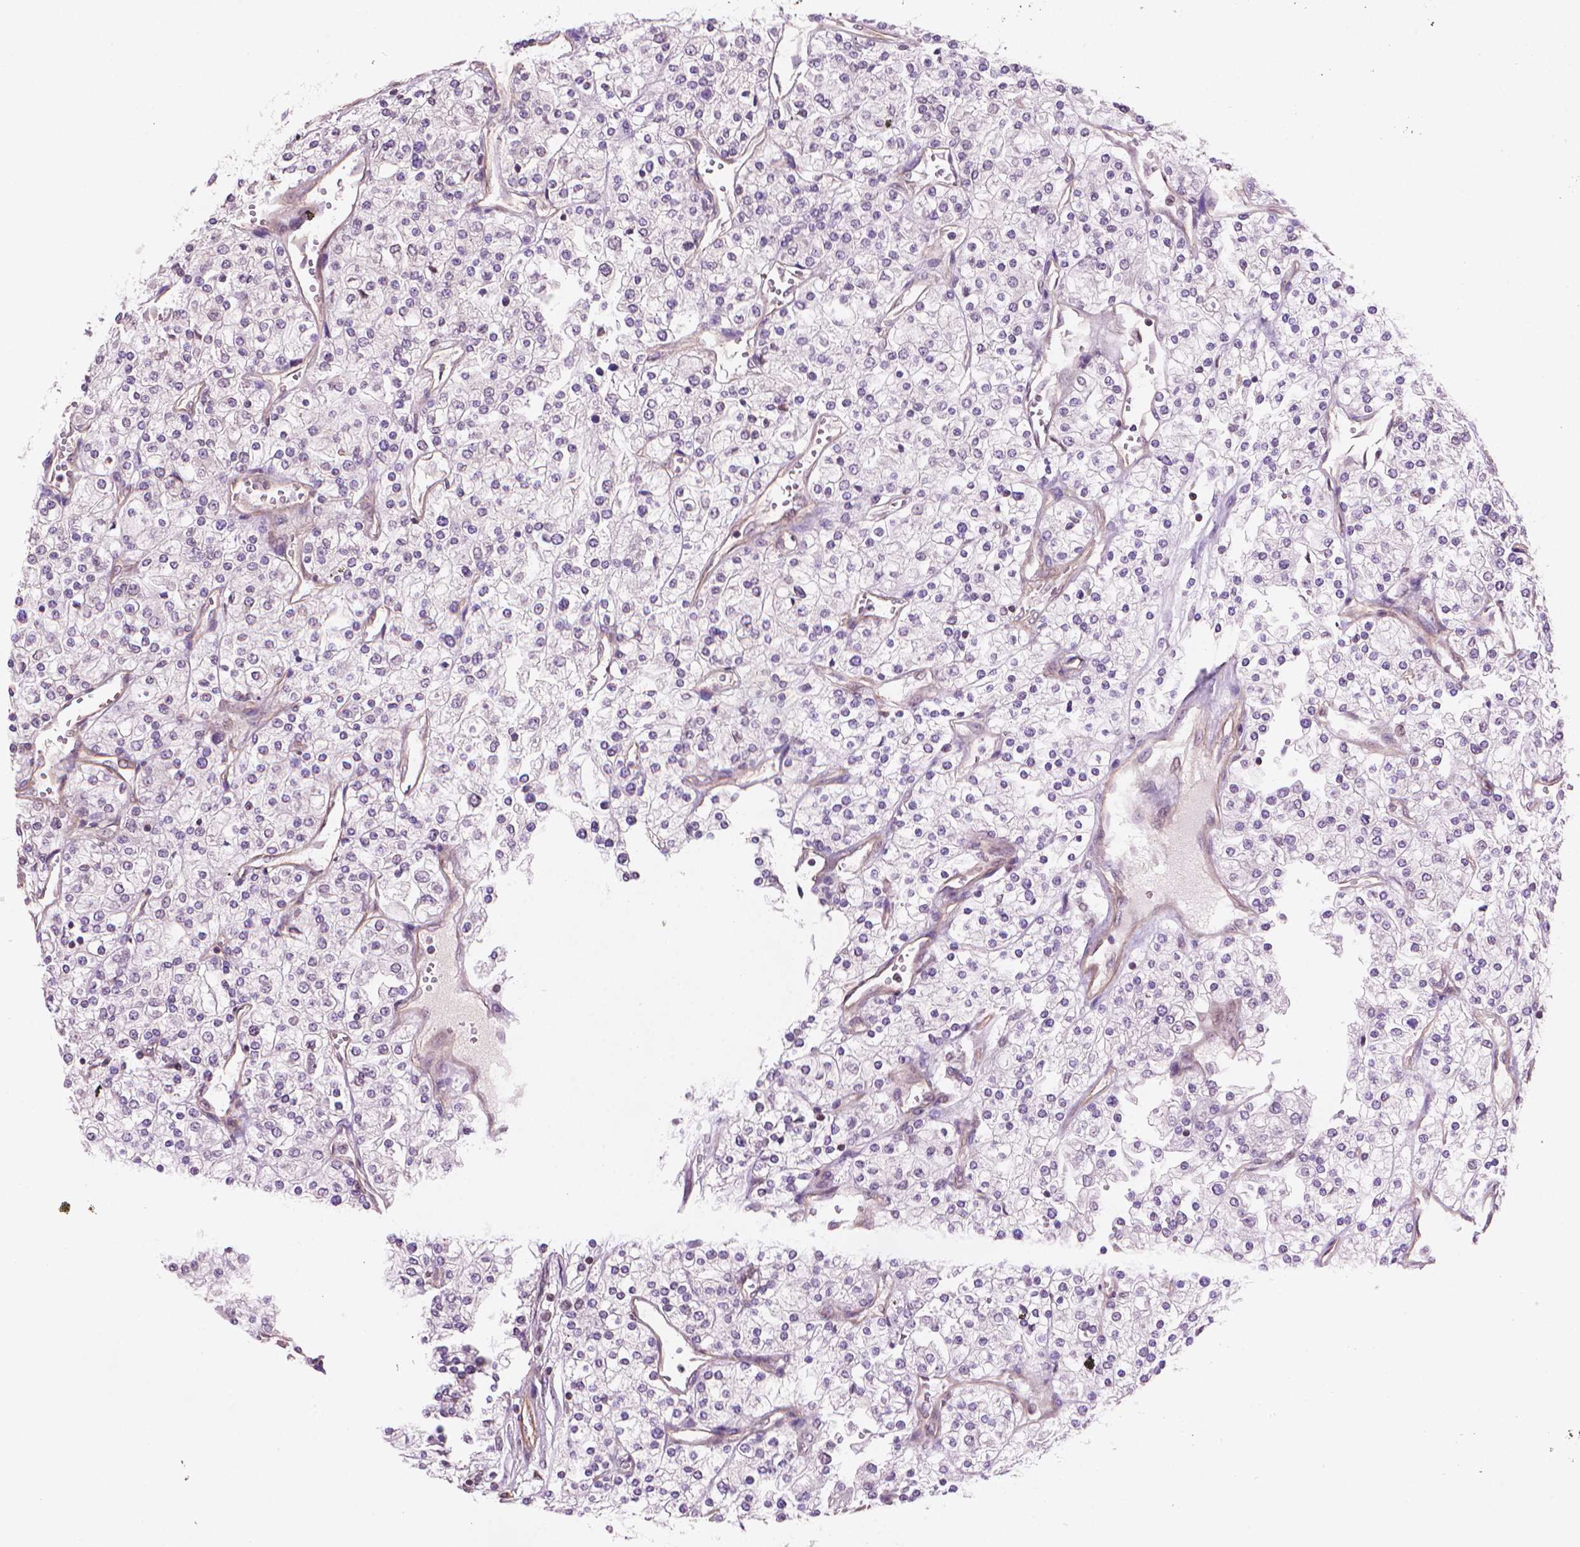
{"staining": {"intensity": "negative", "quantity": "none", "location": "none"}, "tissue": "renal cancer", "cell_type": "Tumor cells", "image_type": "cancer", "snomed": [{"axis": "morphology", "description": "Adenocarcinoma, NOS"}, {"axis": "topography", "description": "Kidney"}], "caption": "The micrograph demonstrates no significant expression in tumor cells of renal cancer.", "gene": "TMEM184A", "patient": {"sex": "male", "age": 80}}